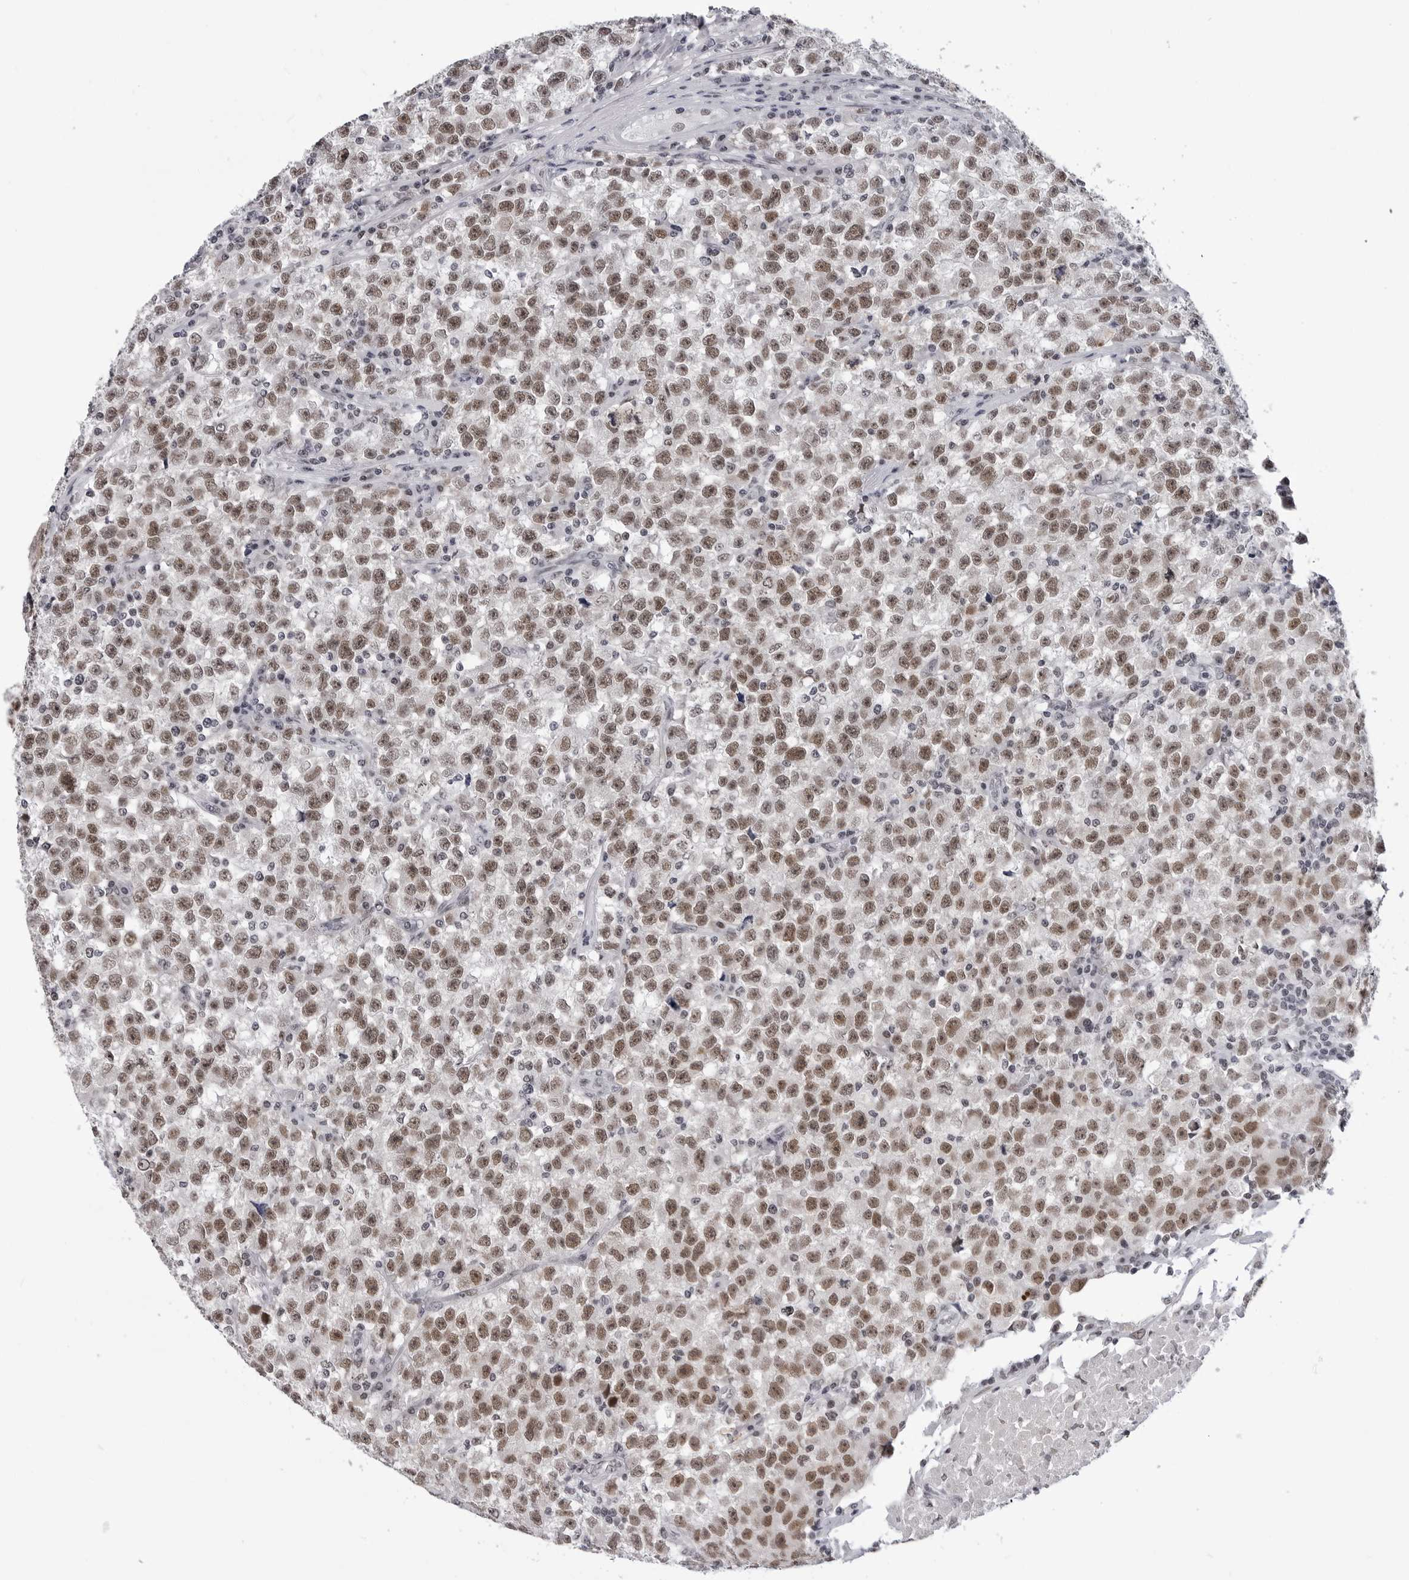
{"staining": {"intensity": "moderate", "quantity": ">75%", "location": "nuclear"}, "tissue": "testis cancer", "cell_type": "Tumor cells", "image_type": "cancer", "snomed": [{"axis": "morphology", "description": "Seminoma, NOS"}, {"axis": "topography", "description": "Testis"}], "caption": "Testis seminoma was stained to show a protein in brown. There is medium levels of moderate nuclear expression in approximately >75% of tumor cells.", "gene": "SF3B4", "patient": {"sex": "male", "age": 22}}